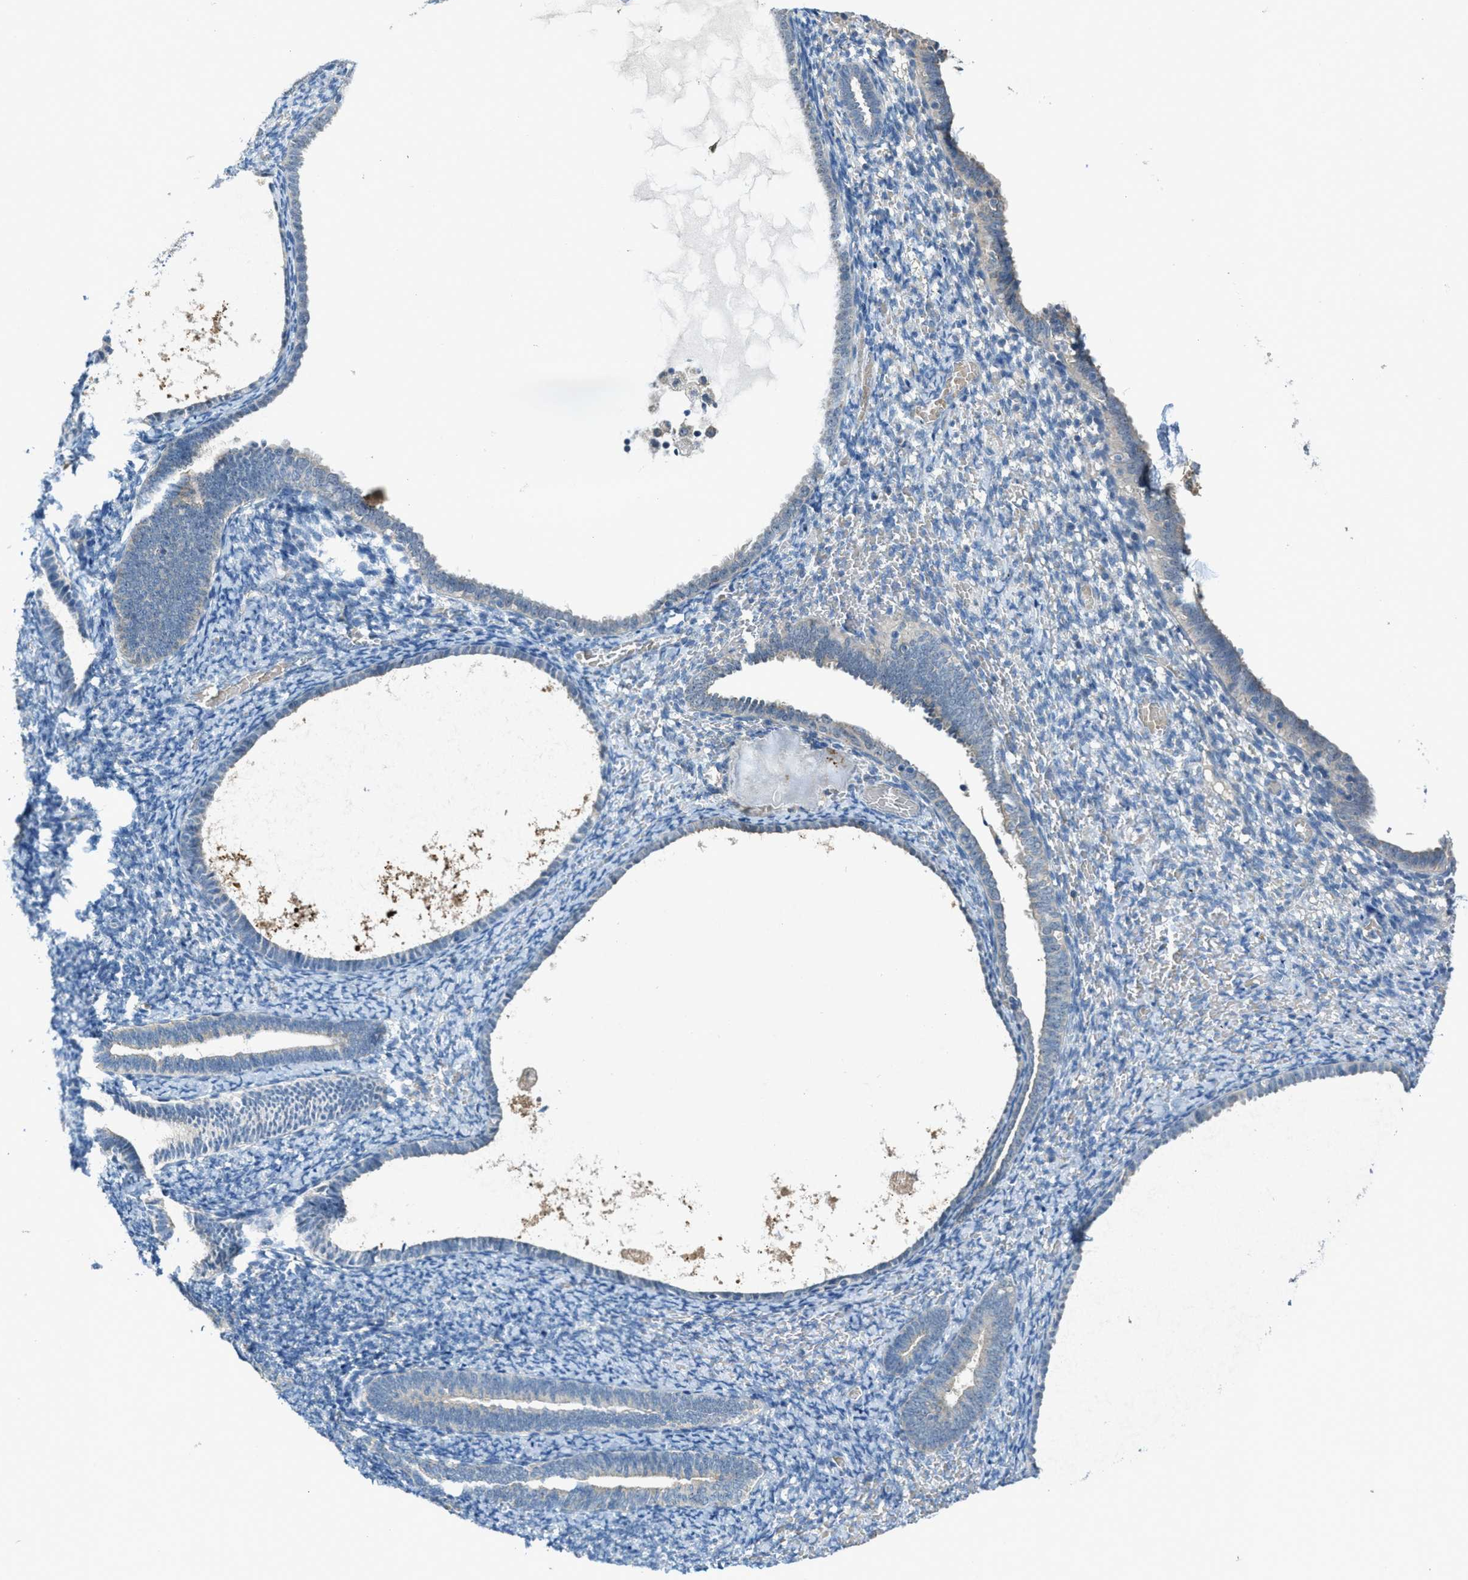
{"staining": {"intensity": "negative", "quantity": "none", "location": "none"}, "tissue": "endometrium", "cell_type": "Cells in endometrial stroma", "image_type": "normal", "snomed": [{"axis": "morphology", "description": "Normal tissue, NOS"}, {"axis": "topography", "description": "Endometrium"}], "caption": "This image is of normal endometrium stained with immunohistochemistry to label a protein in brown with the nuclei are counter-stained blue. There is no expression in cells in endometrial stroma. The staining is performed using DAB (3,3'-diaminobenzidine) brown chromogen with nuclei counter-stained in using hematoxylin.", "gene": "CDON", "patient": {"sex": "female", "age": 66}}